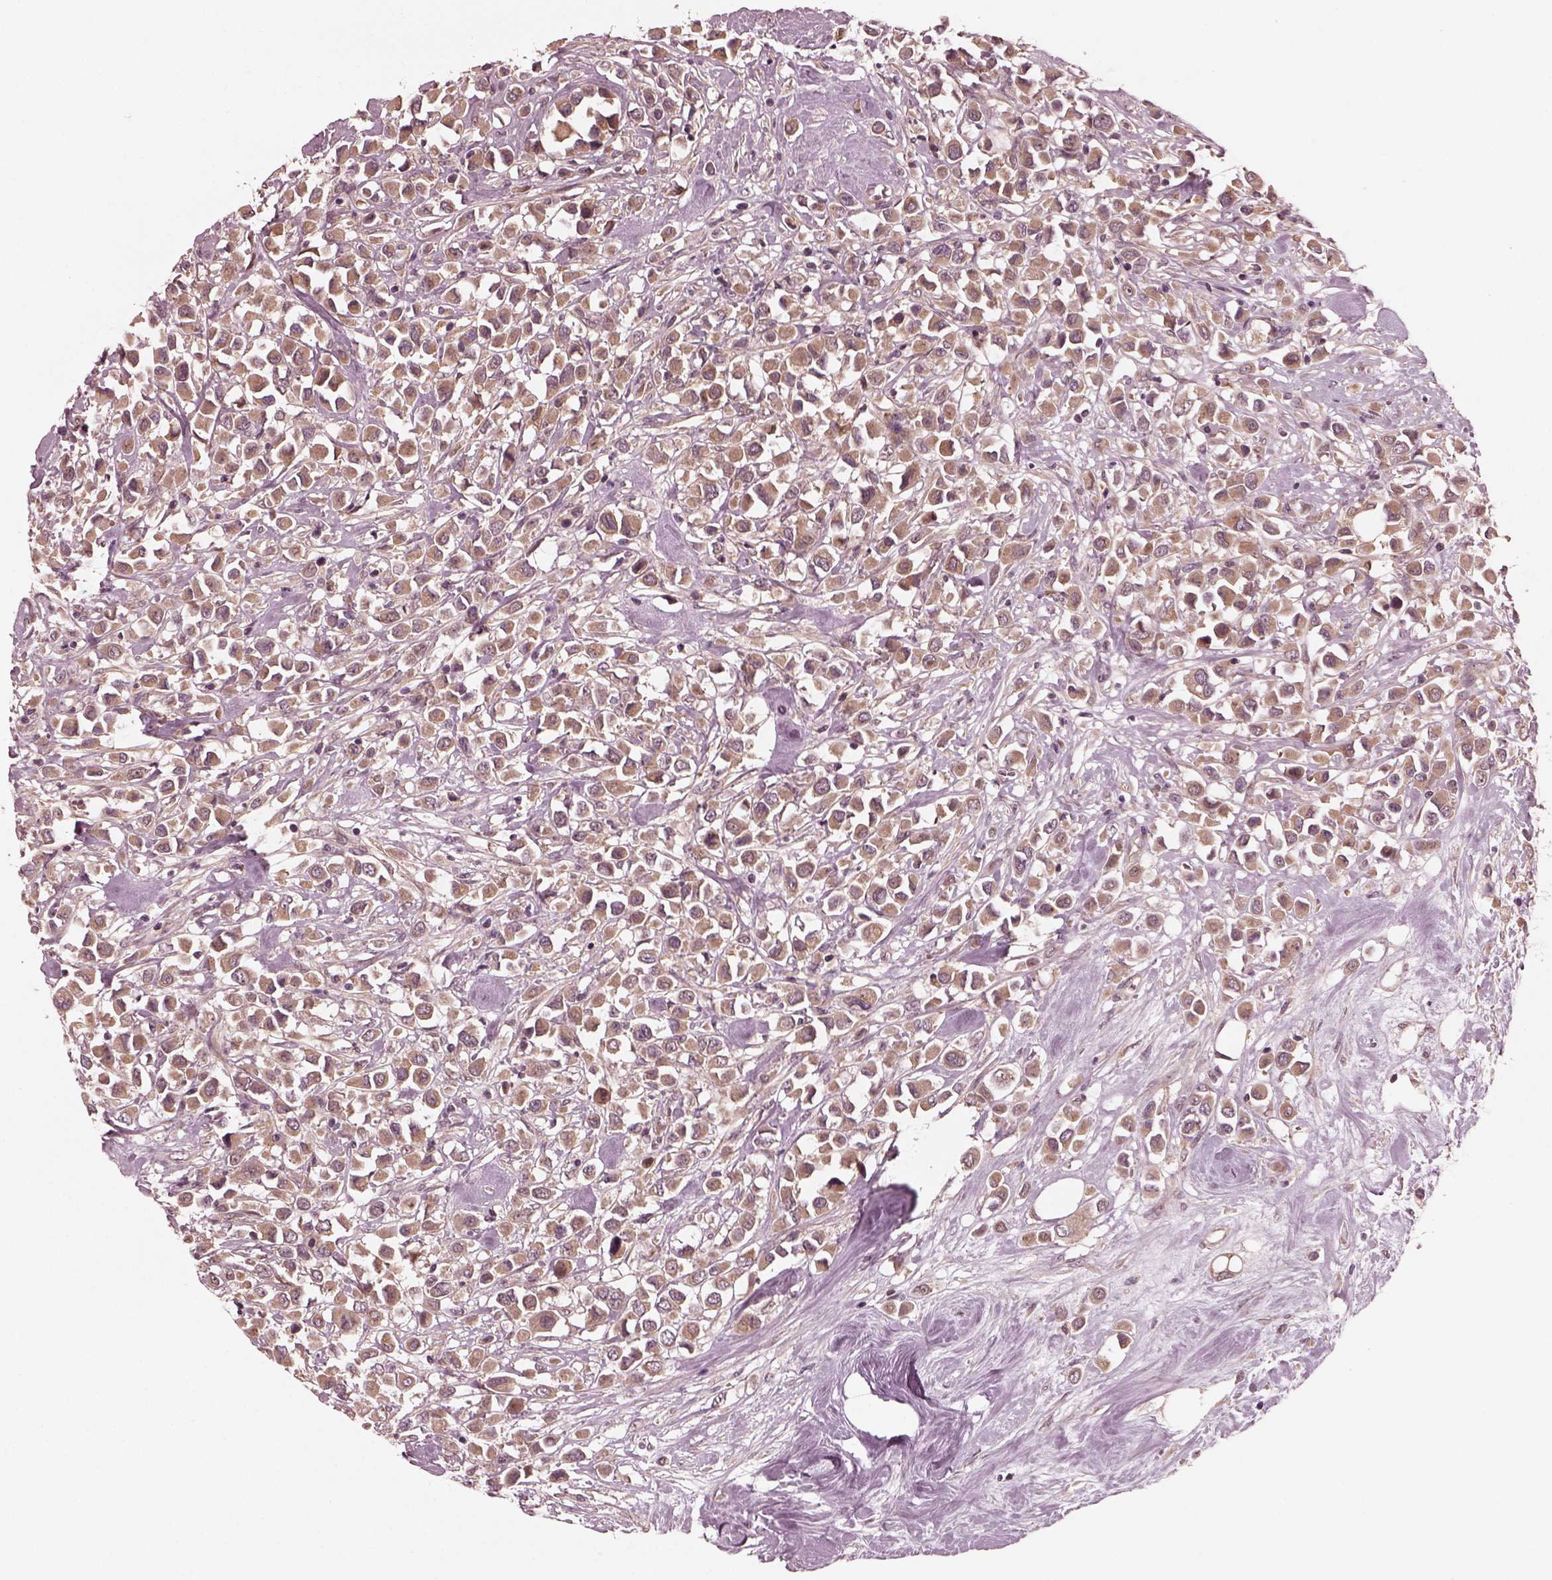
{"staining": {"intensity": "weak", "quantity": ">75%", "location": "cytoplasmic/membranous"}, "tissue": "breast cancer", "cell_type": "Tumor cells", "image_type": "cancer", "snomed": [{"axis": "morphology", "description": "Duct carcinoma"}, {"axis": "topography", "description": "Breast"}], "caption": "Breast cancer stained with a brown dye exhibits weak cytoplasmic/membranous positive expression in about >75% of tumor cells.", "gene": "FAF2", "patient": {"sex": "female", "age": 61}}